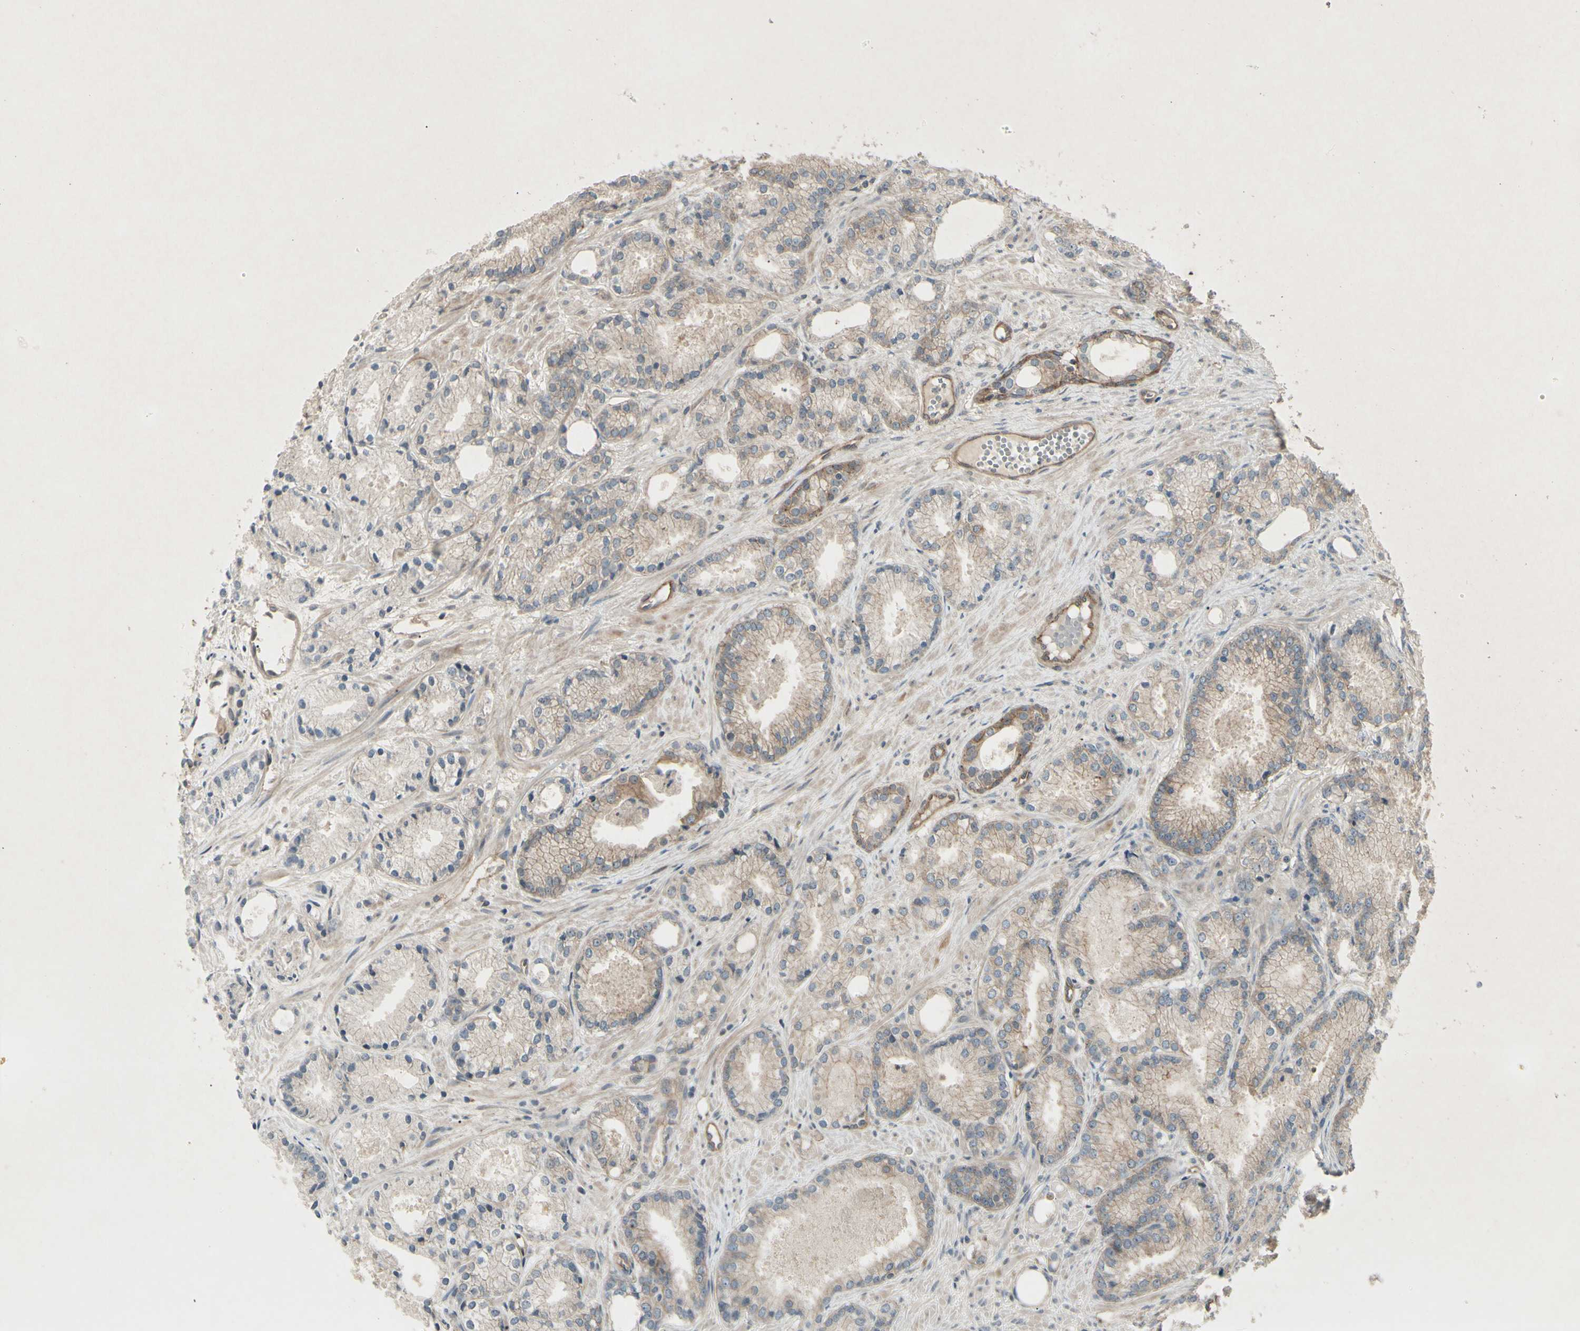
{"staining": {"intensity": "weak", "quantity": ">75%", "location": "cytoplasmic/membranous"}, "tissue": "prostate cancer", "cell_type": "Tumor cells", "image_type": "cancer", "snomed": [{"axis": "morphology", "description": "Adenocarcinoma, Low grade"}, {"axis": "topography", "description": "Prostate"}], "caption": "This image shows immunohistochemistry staining of adenocarcinoma (low-grade) (prostate), with low weak cytoplasmic/membranous expression in approximately >75% of tumor cells.", "gene": "JAG1", "patient": {"sex": "male", "age": 72}}